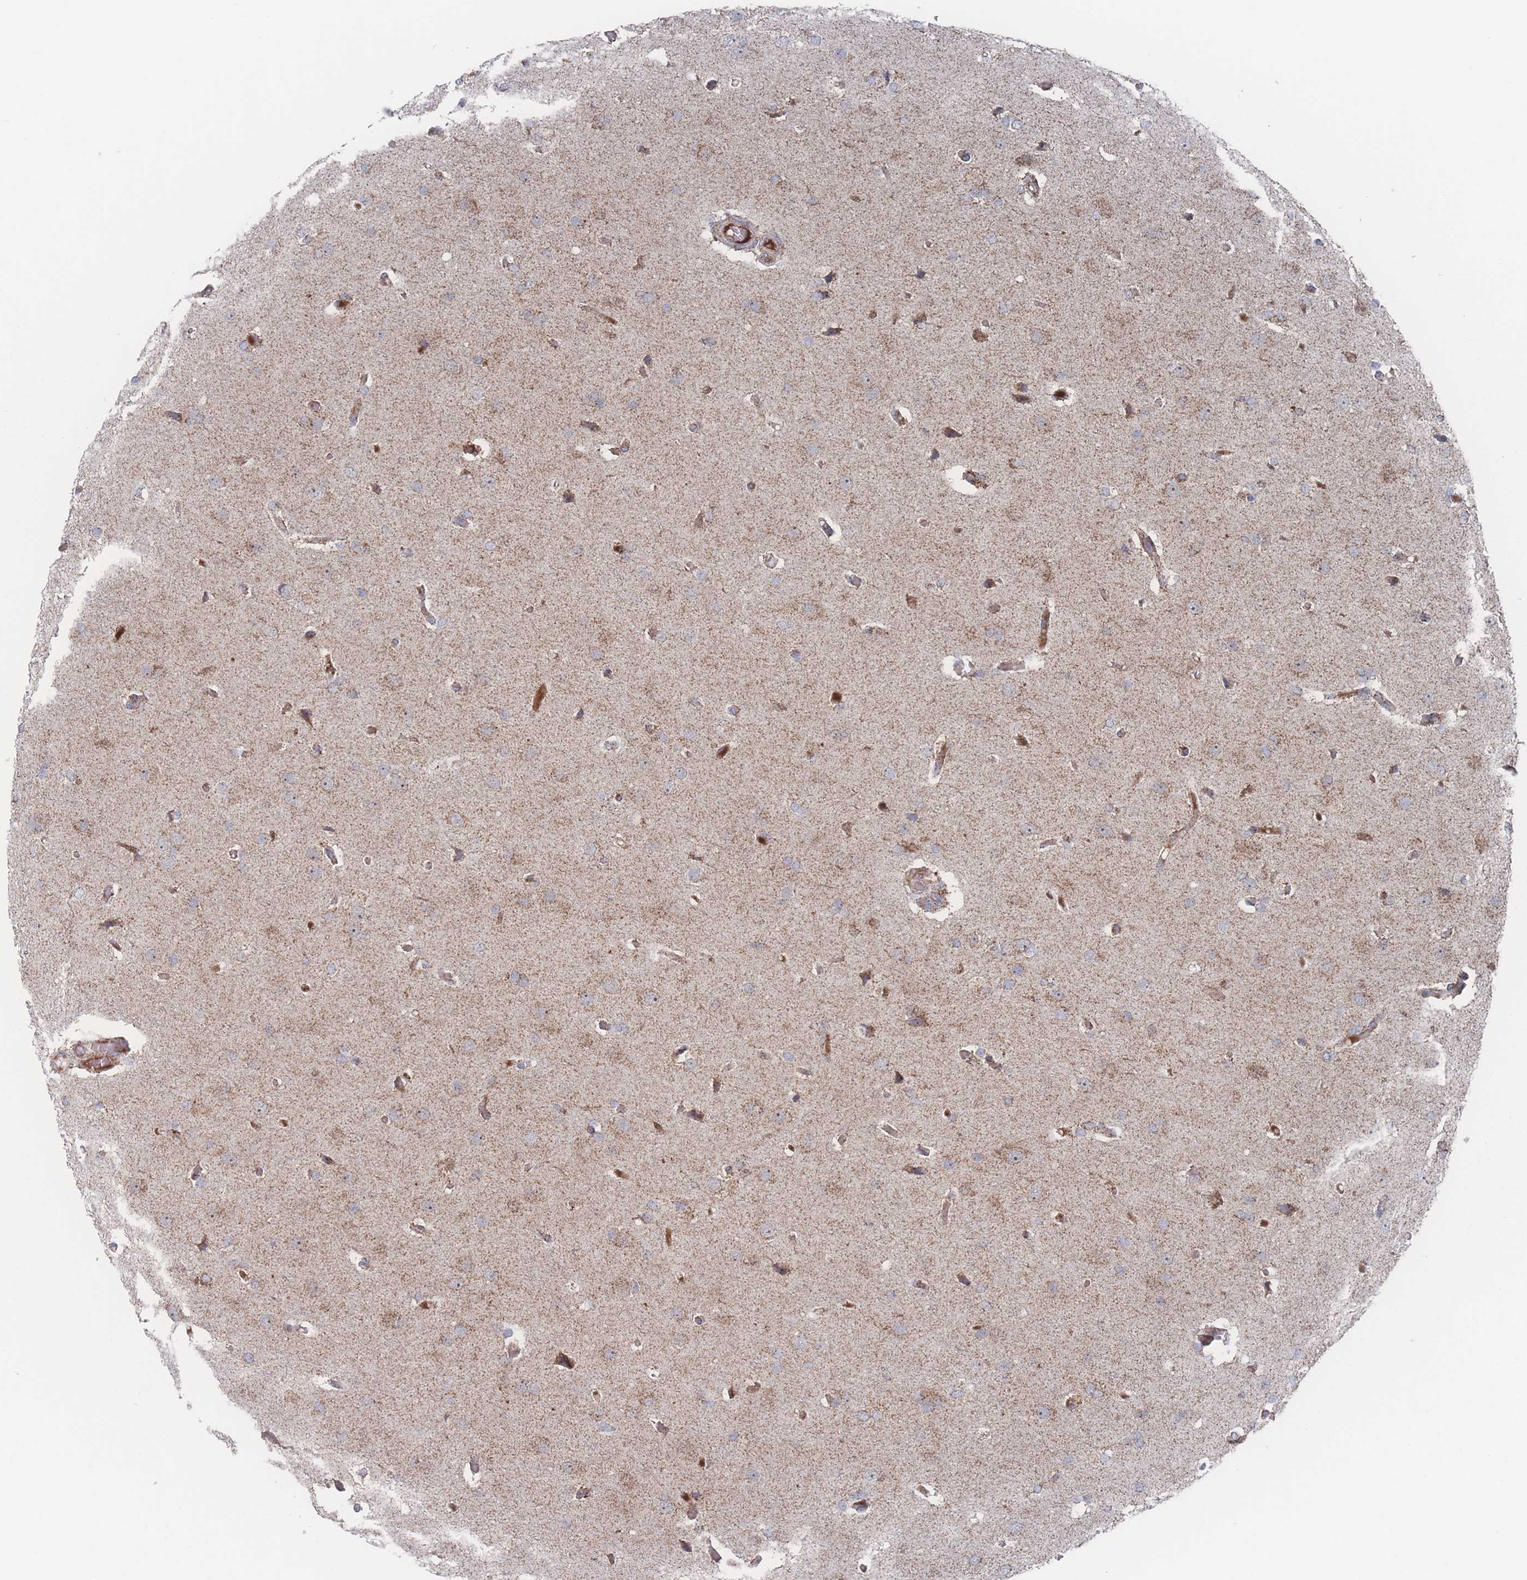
{"staining": {"intensity": "moderate", "quantity": "25%-75%", "location": "cytoplasmic/membranous"}, "tissue": "glioma", "cell_type": "Tumor cells", "image_type": "cancer", "snomed": [{"axis": "morphology", "description": "Glioma, malignant, High grade"}, {"axis": "topography", "description": "Brain"}], "caption": "High-power microscopy captured an immunohistochemistry micrograph of glioma, revealing moderate cytoplasmic/membranous expression in about 25%-75% of tumor cells.", "gene": "PEX14", "patient": {"sex": "female", "age": 74}}